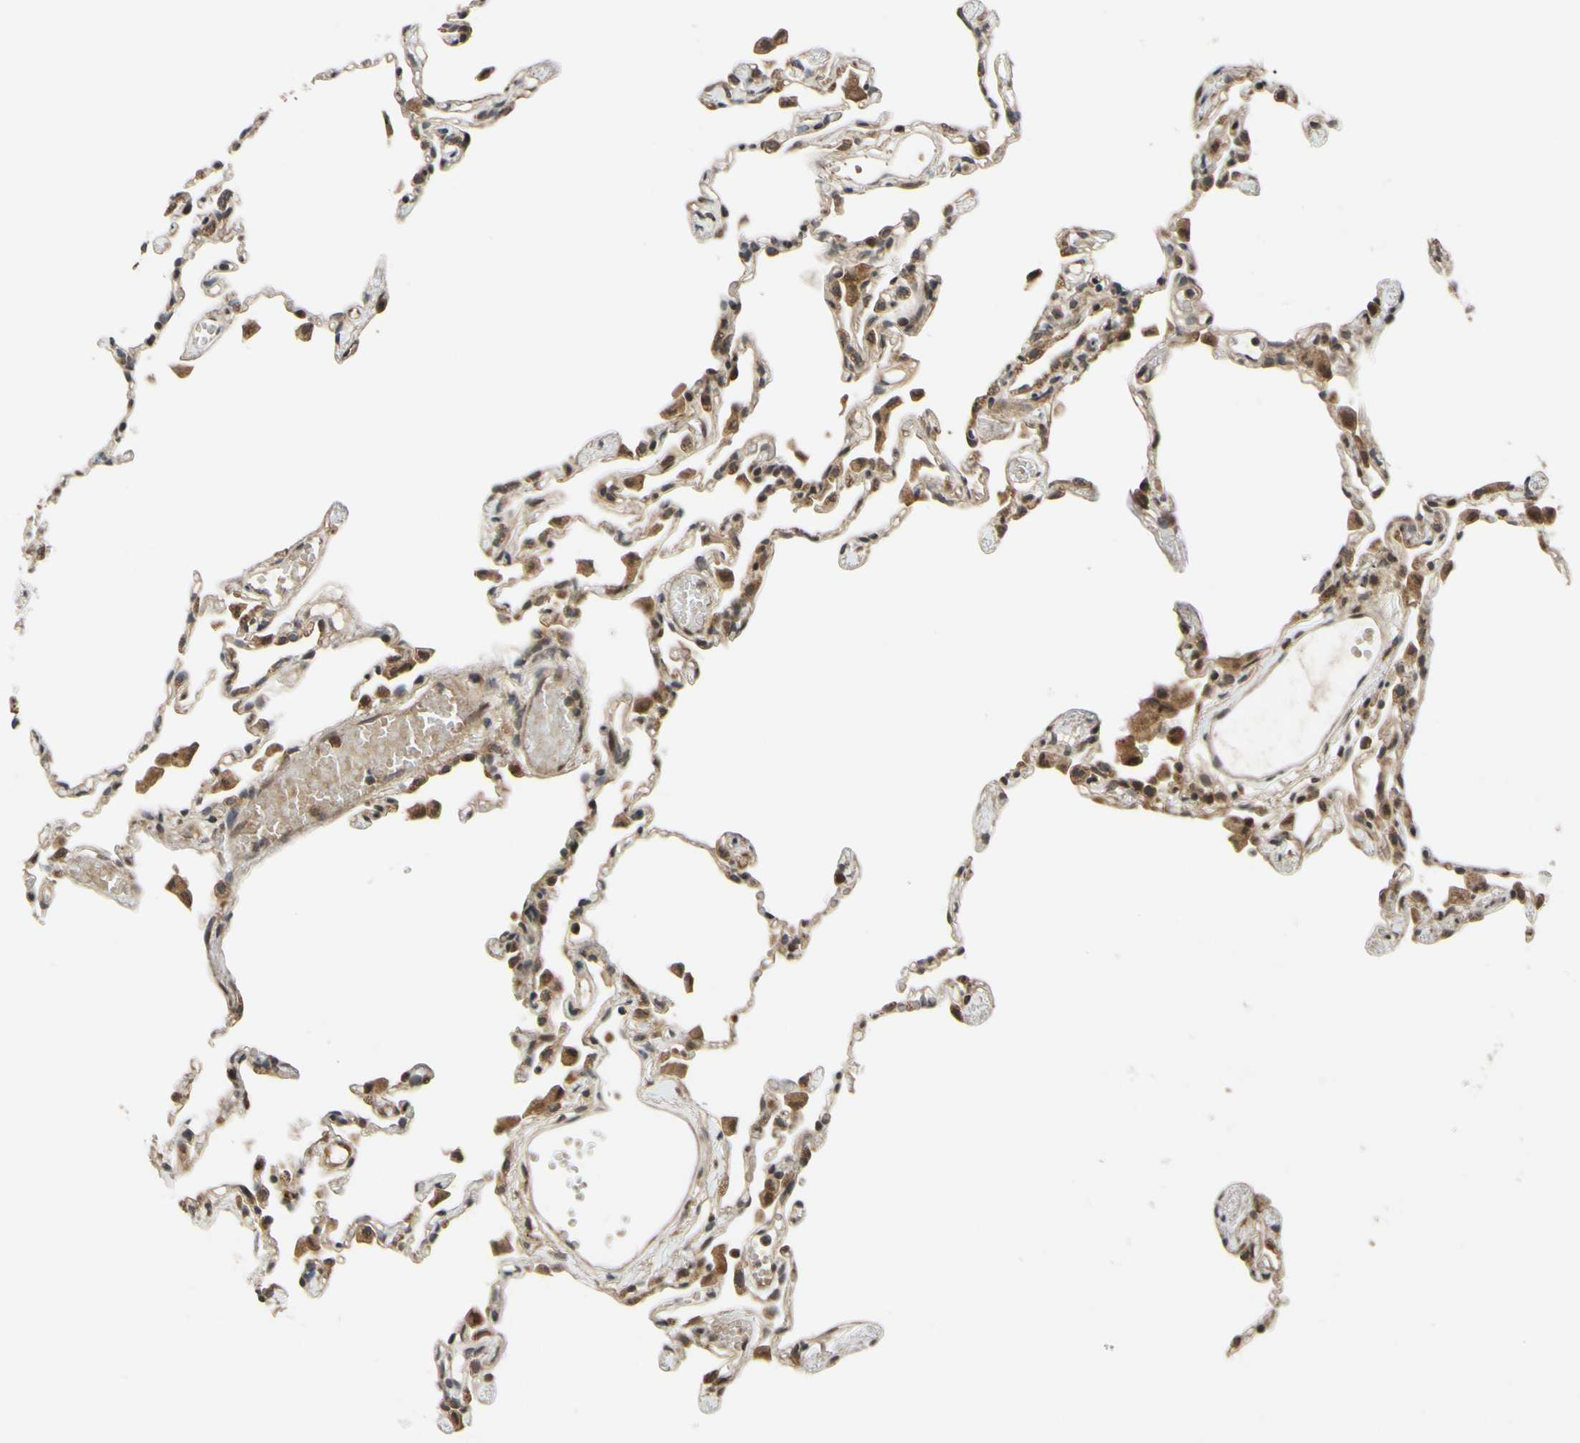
{"staining": {"intensity": "weak", "quantity": "25%-75%", "location": "cytoplasmic/membranous"}, "tissue": "lung", "cell_type": "Alveolar cells", "image_type": "normal", "snomed": [{"axis": "morphology", "description": "Normal tissue, NOS"}, {"axis": "topography", "description": "Lung"}], "caption": "Immunohistochemistry (DAB) staining of benign lung reveals weak cytoplasmic/membranous protein positivity in approximately 25%-75% of alveolar cells.", "gene": "ABCC8", "patient": {"sex": "female", "age": 49}}